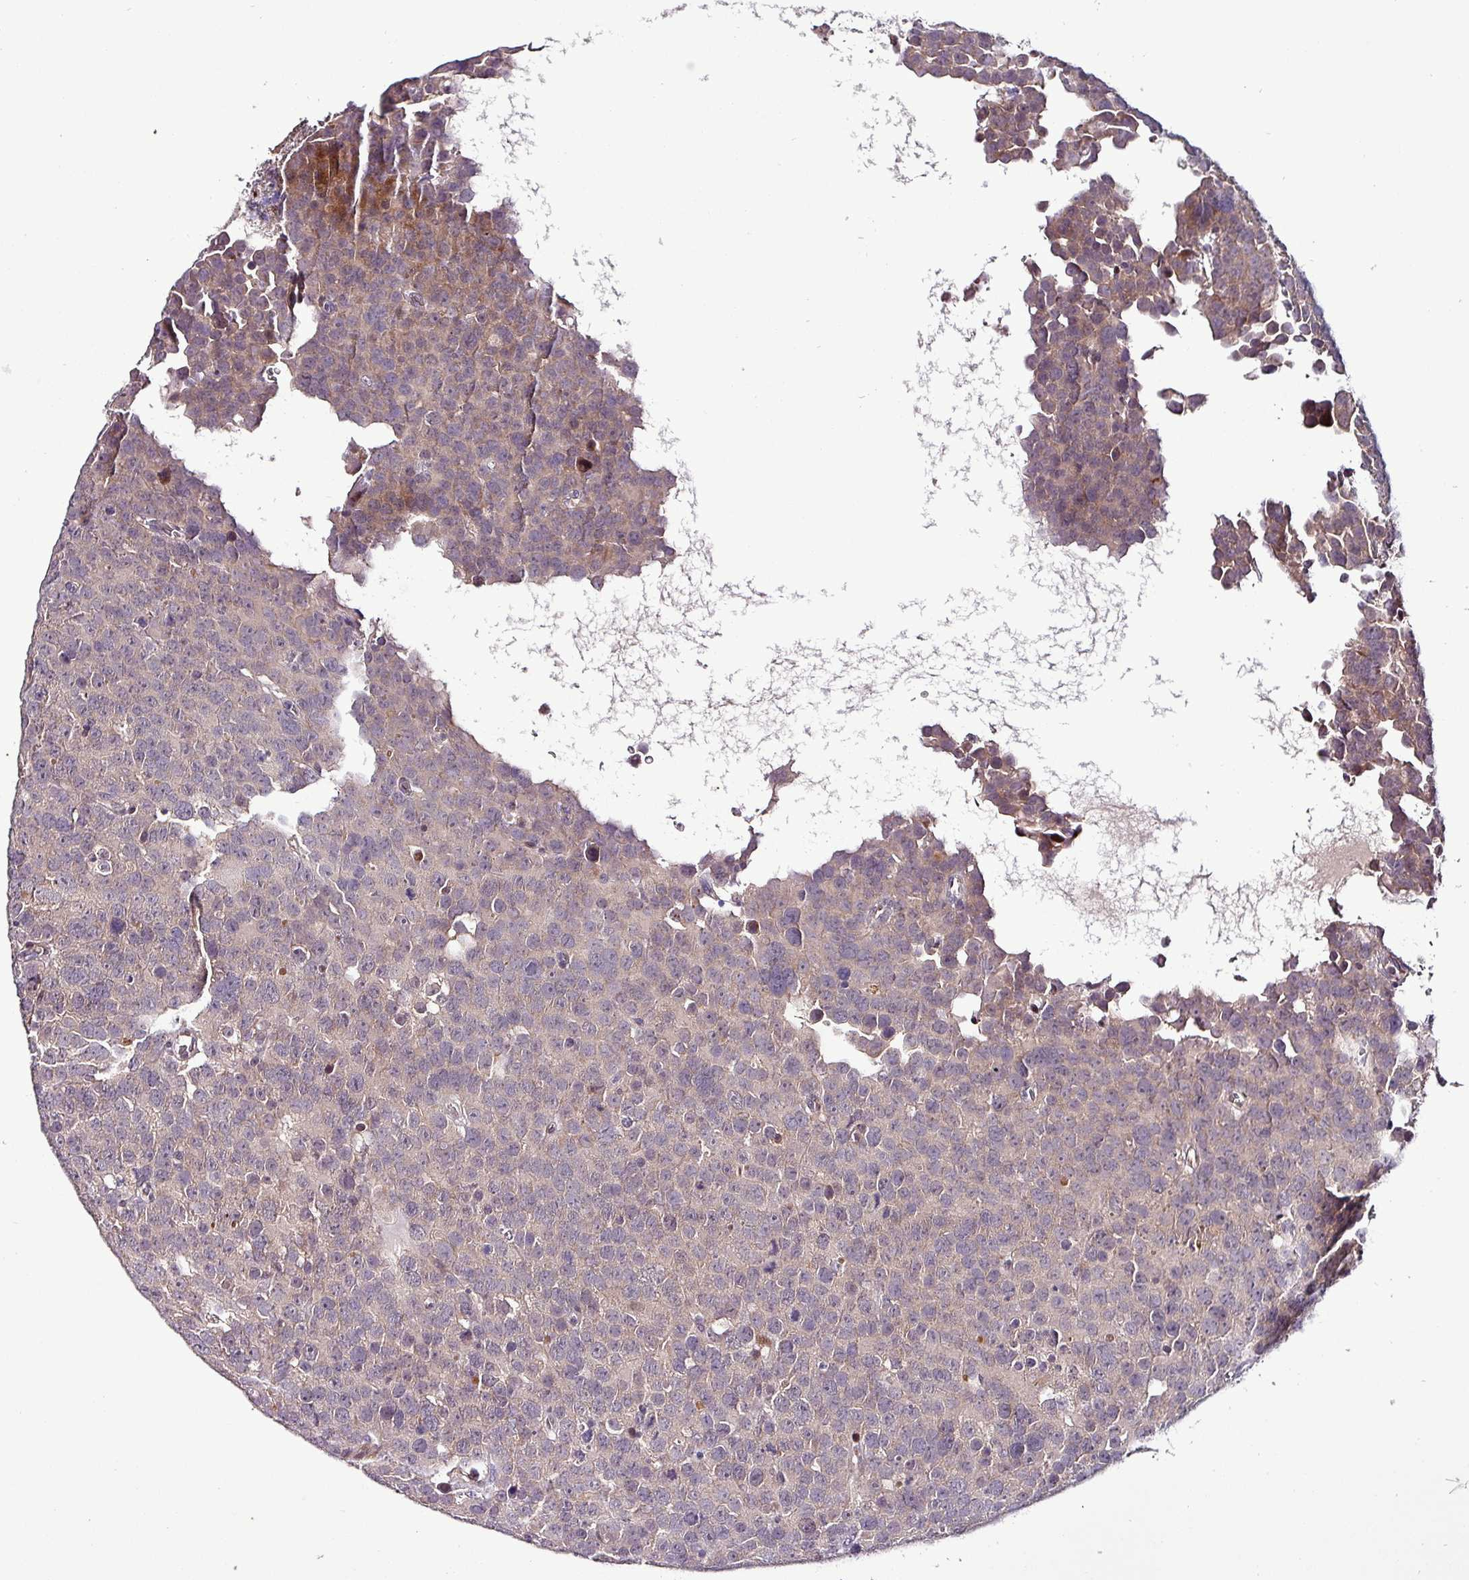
{"staining": {"intensity": "negative", "quantity": "none", "location": "none"}, "tissue": "testis cancer", "cell_type": "Tumor cells", "image_type": "cancer", "snomed": [{"axis": "morphology", "description": "Seminoma, NOS"}, {"axis": "topography", "description": "Testis"}], "caption": "The image exhibits no staining of tumor cells in testis cancer (seminoma).", "gene": "GRAPL", "patient": {"sex": "male", "age": 71}}